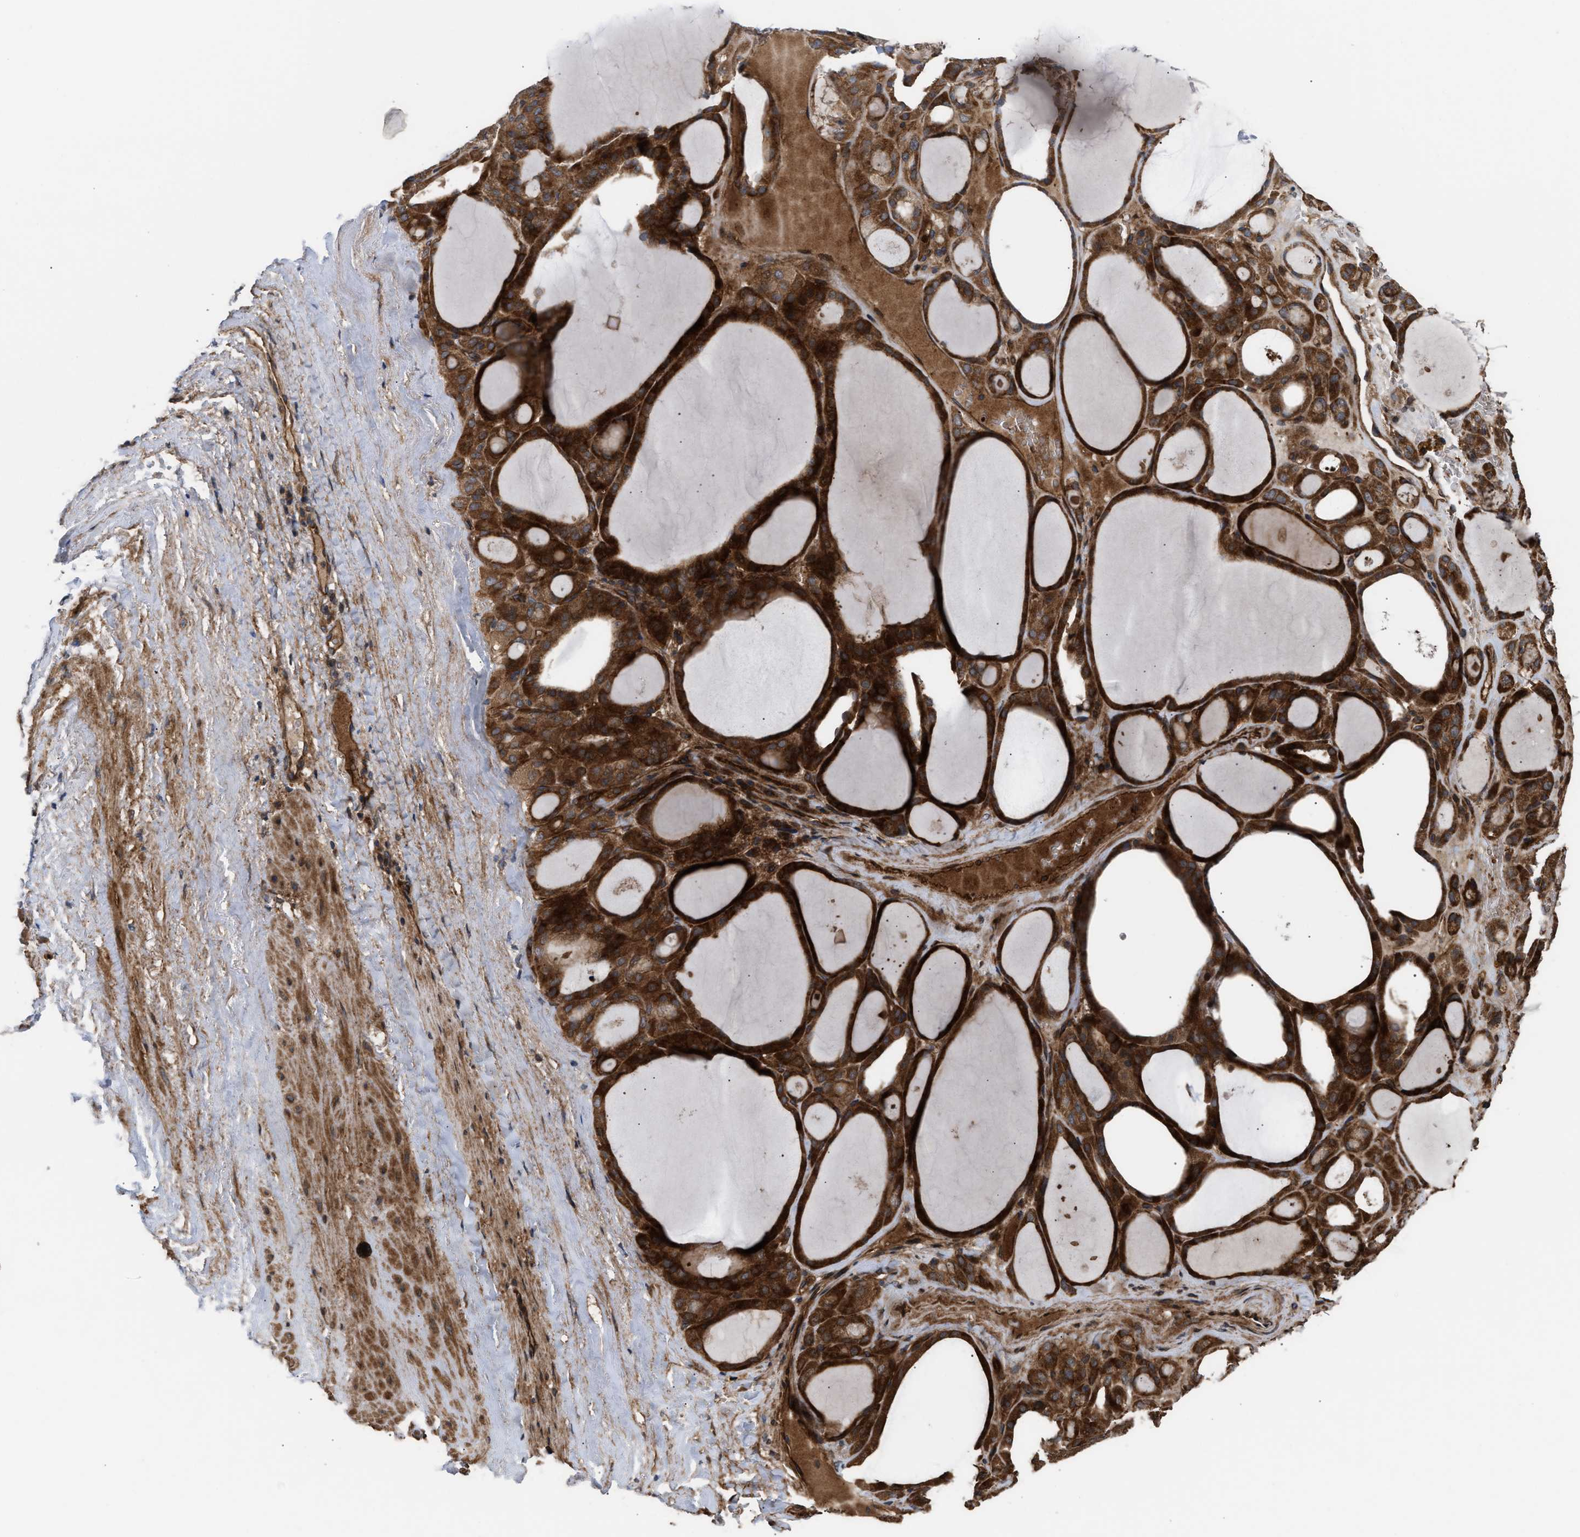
{"staining": {"intensity": "strong", "quantity": ">75%", "location": "cytoplasmic/membranous"}, "tissue": "thyroid gland", "cell_type": "Glandular cells", "image_type": "normal", "snomed": [{"axis": "morphology", "description": "Normal tissue, NOS"}, {"axis": "morphology", "description": "Carcinoma, NOS"}, {"axis": "topography", "description": "Thyroid gland"}], "caption": "A high-resolution photomicrograph shows immunohistochemistry (IHC) staining of benign thyroid gland, which exhibits strong cytoplasmic/membranous staining in approximately >75% of glandular cells.", "gene": "STAU1", "patient": {"sex": "female", "age": 86}}